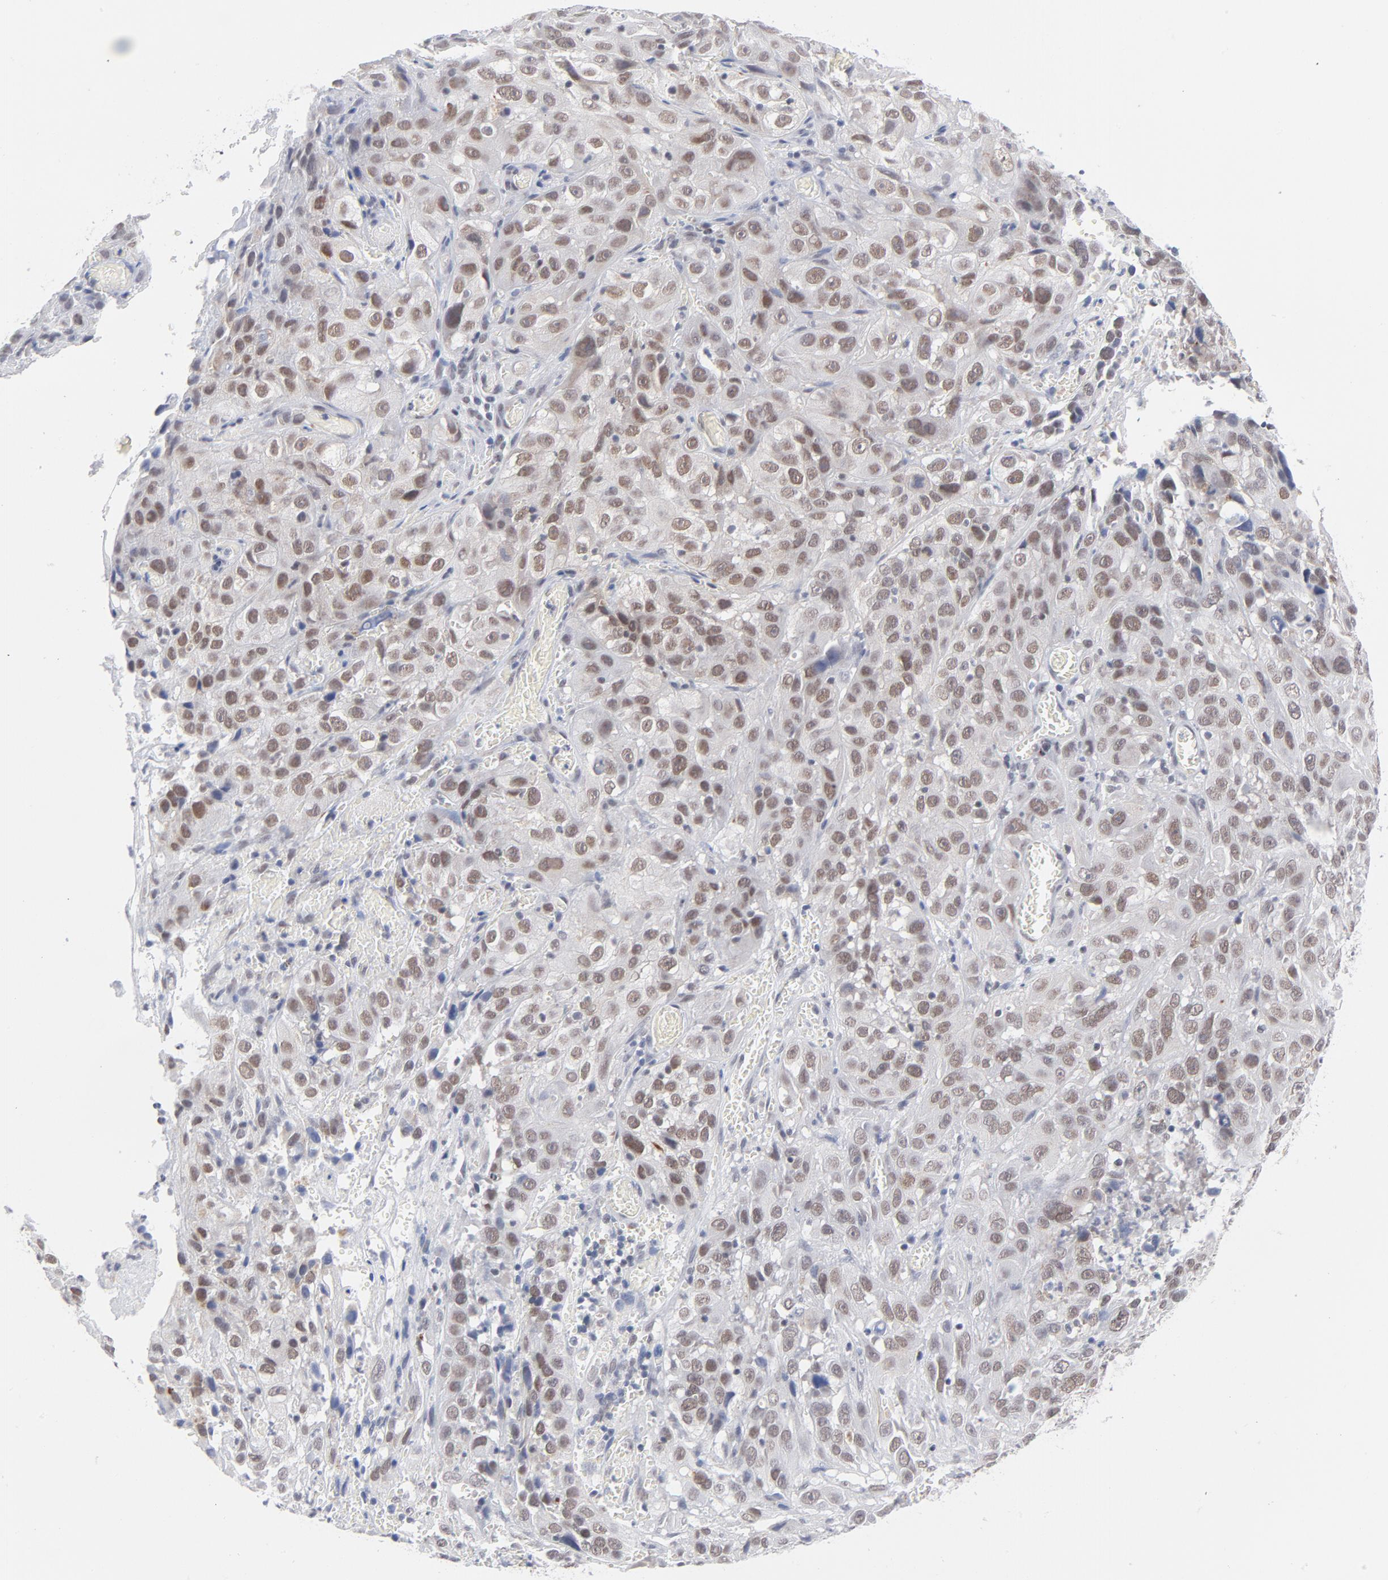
{"staining": {"intensity": "moderate", "quantity": ">75%", "location": "nuclear"}, "tissue": "cervical cancer", "cell_type": "Tumor cells", "image_type": "cancer", "snomed": [{"axis": "morphology", "description": "Squamous cell carcinoma, NOS"}, {"axis": "topography", "description": "Cervix"}], "caption": "The photomicrograph reveals staining of cervical squamous cell carcinoma, revealing moderate nuclear protein staining (brown color) within tumor cells.", "gene": "BAP1", "patient": {"sex": "female", "age": 32}}